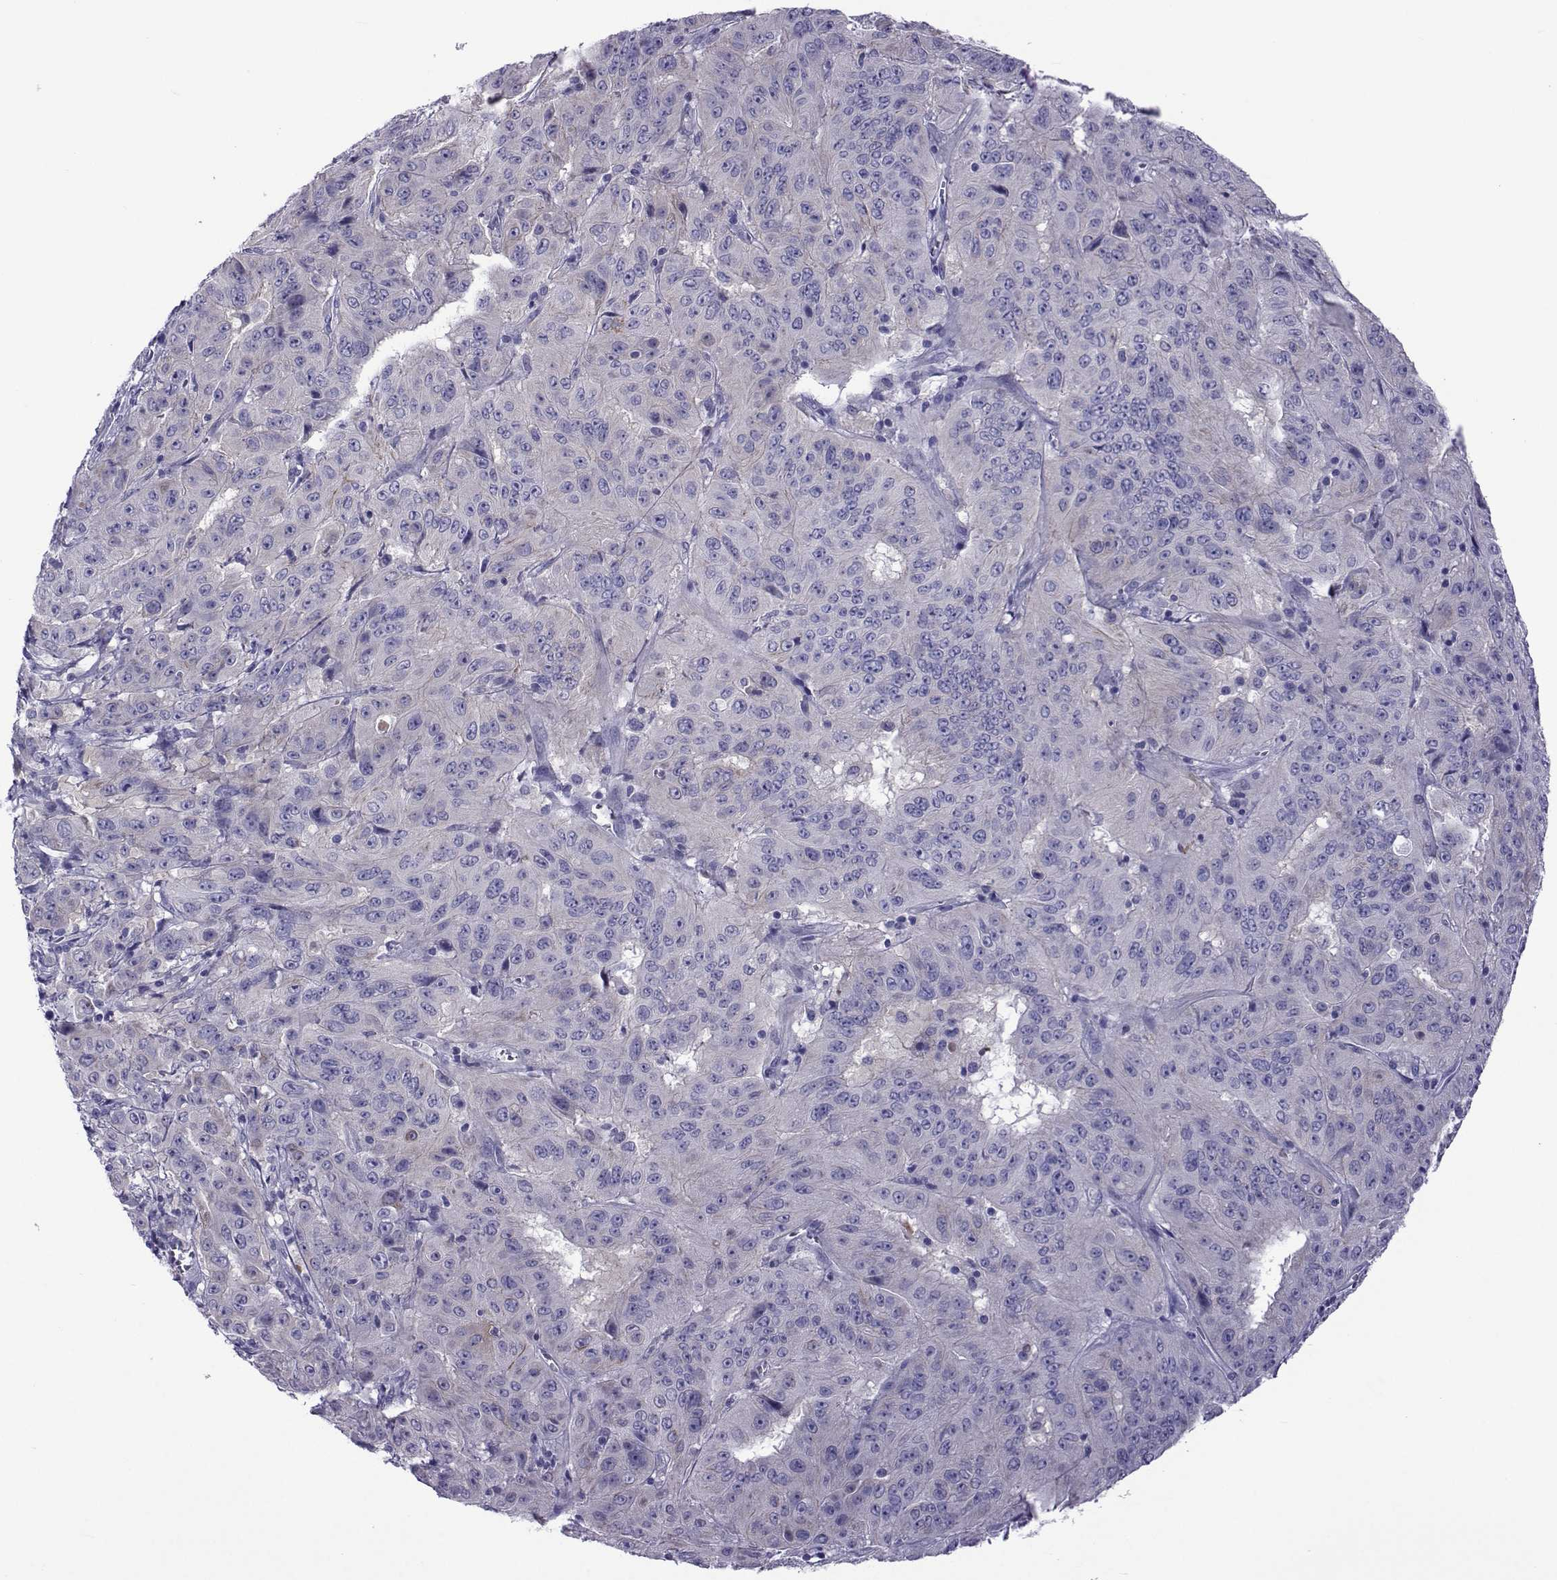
{"staining": {"intensity": "negative", "quantity": "none", "location": "none"}, "tissue": "pancreatic cancer", "cell_type": "Tumor cells", "image_type": "cancer", "snomed": [{"axis": "morphology", "description": "Adenocarcinoma, NOS"}, {"axis": "topography", "description": "Pancreas"}], "caption": "Histopathology image shows no protein expression in tumor cells of pancreatic cancer tissue.", "gene": "COL22A1", "patient": {"sex": "male", "age": 63}}